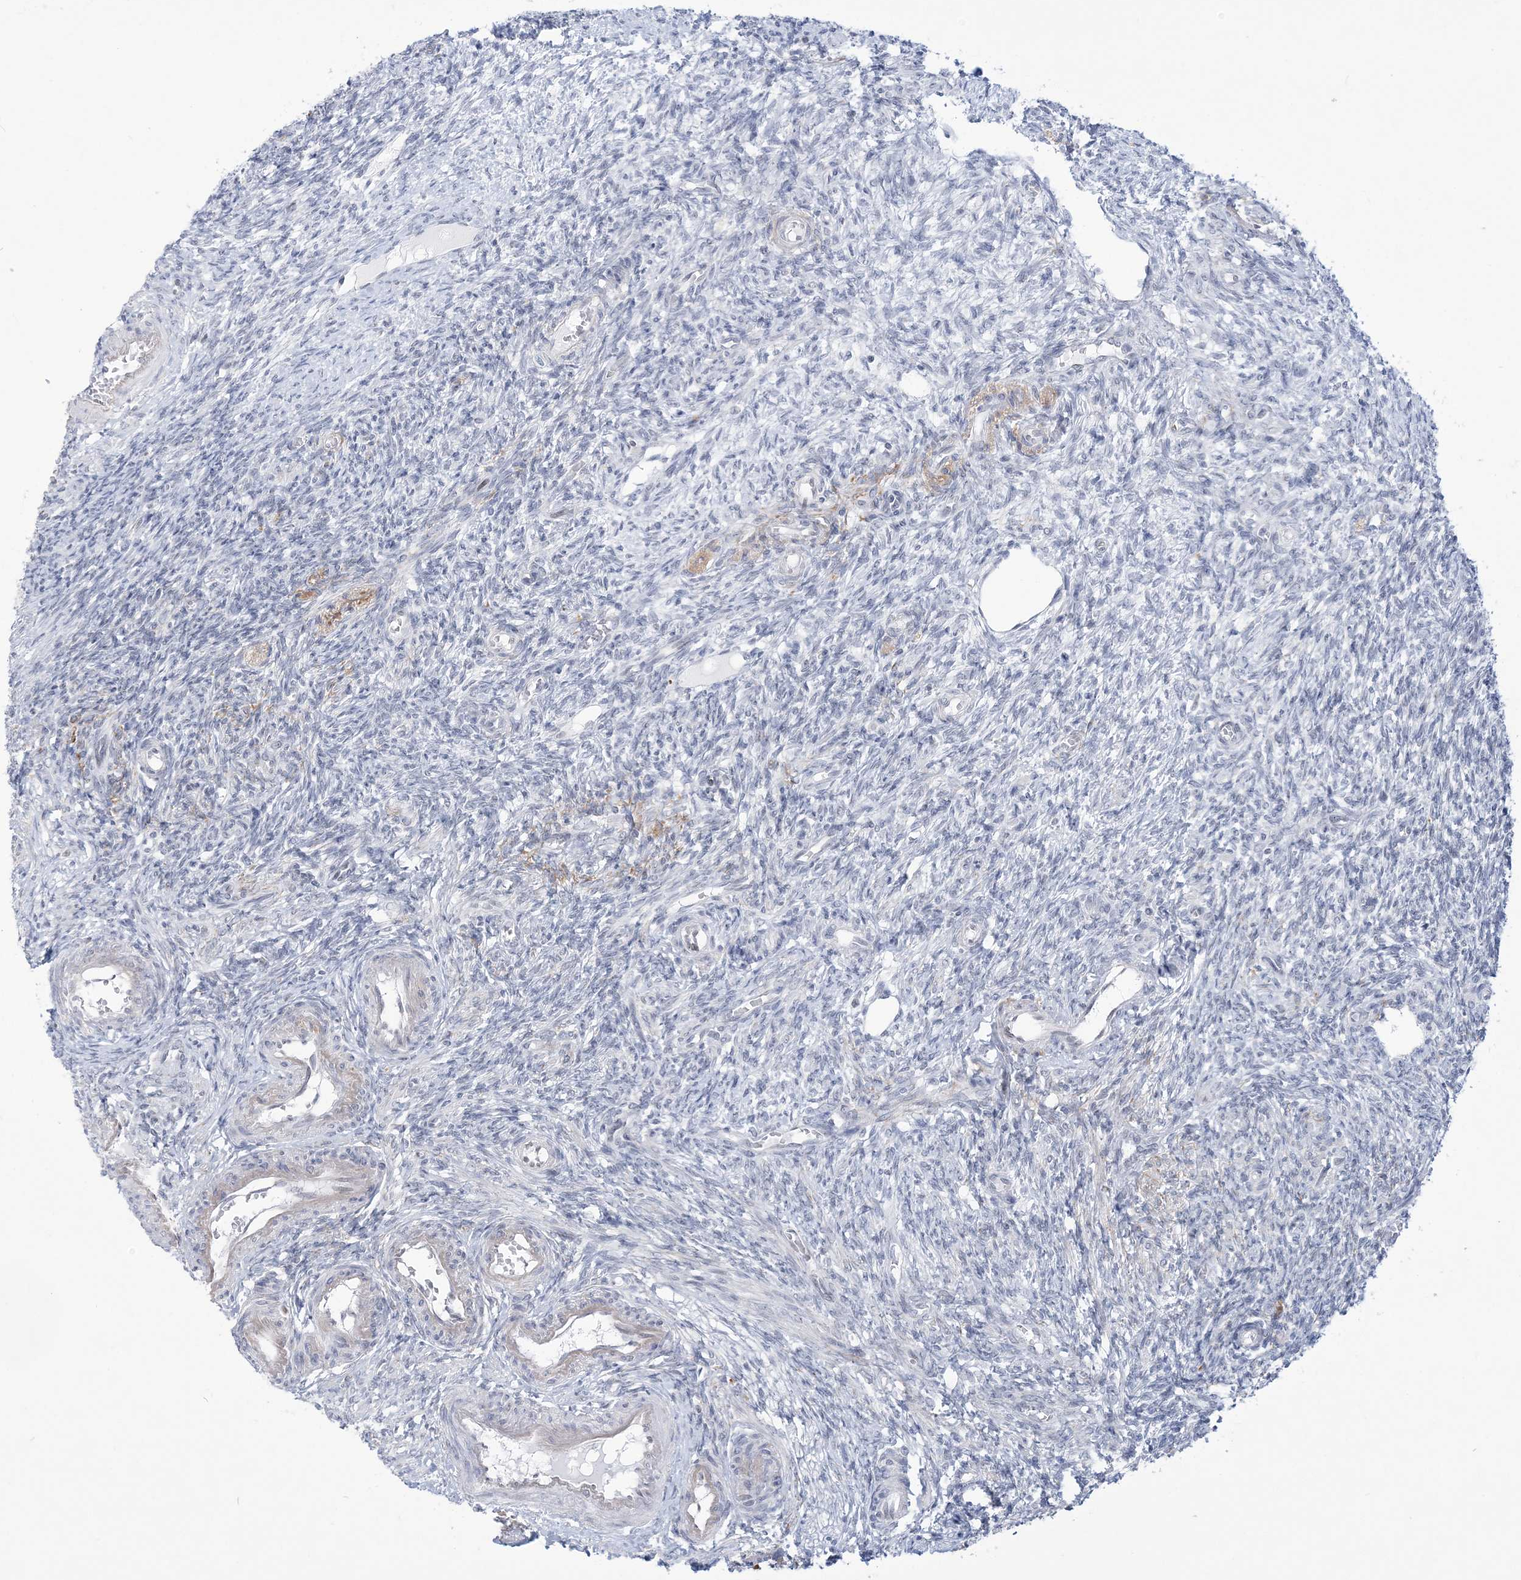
{"staining": {"intensity": "negative", "quantity": "none", "location": "none"}, "tissue": "ovary", "cell_type": "Ovarian stroma cells", "image_type": "normal", "snomed": [{"axis": "morphology", "description": "Normal tissue, NOS"}, {"axis": "topography", "description": "Ovary"}], "caption": "High power microscopy micrograph of an immunohistochemistry (IHC) photomicrograph of unremarkable ovary, revealing no significant staining in ovarian stroma cells.", "gene": "DDX21", "patient": {"sex": "female", "age": 27}}